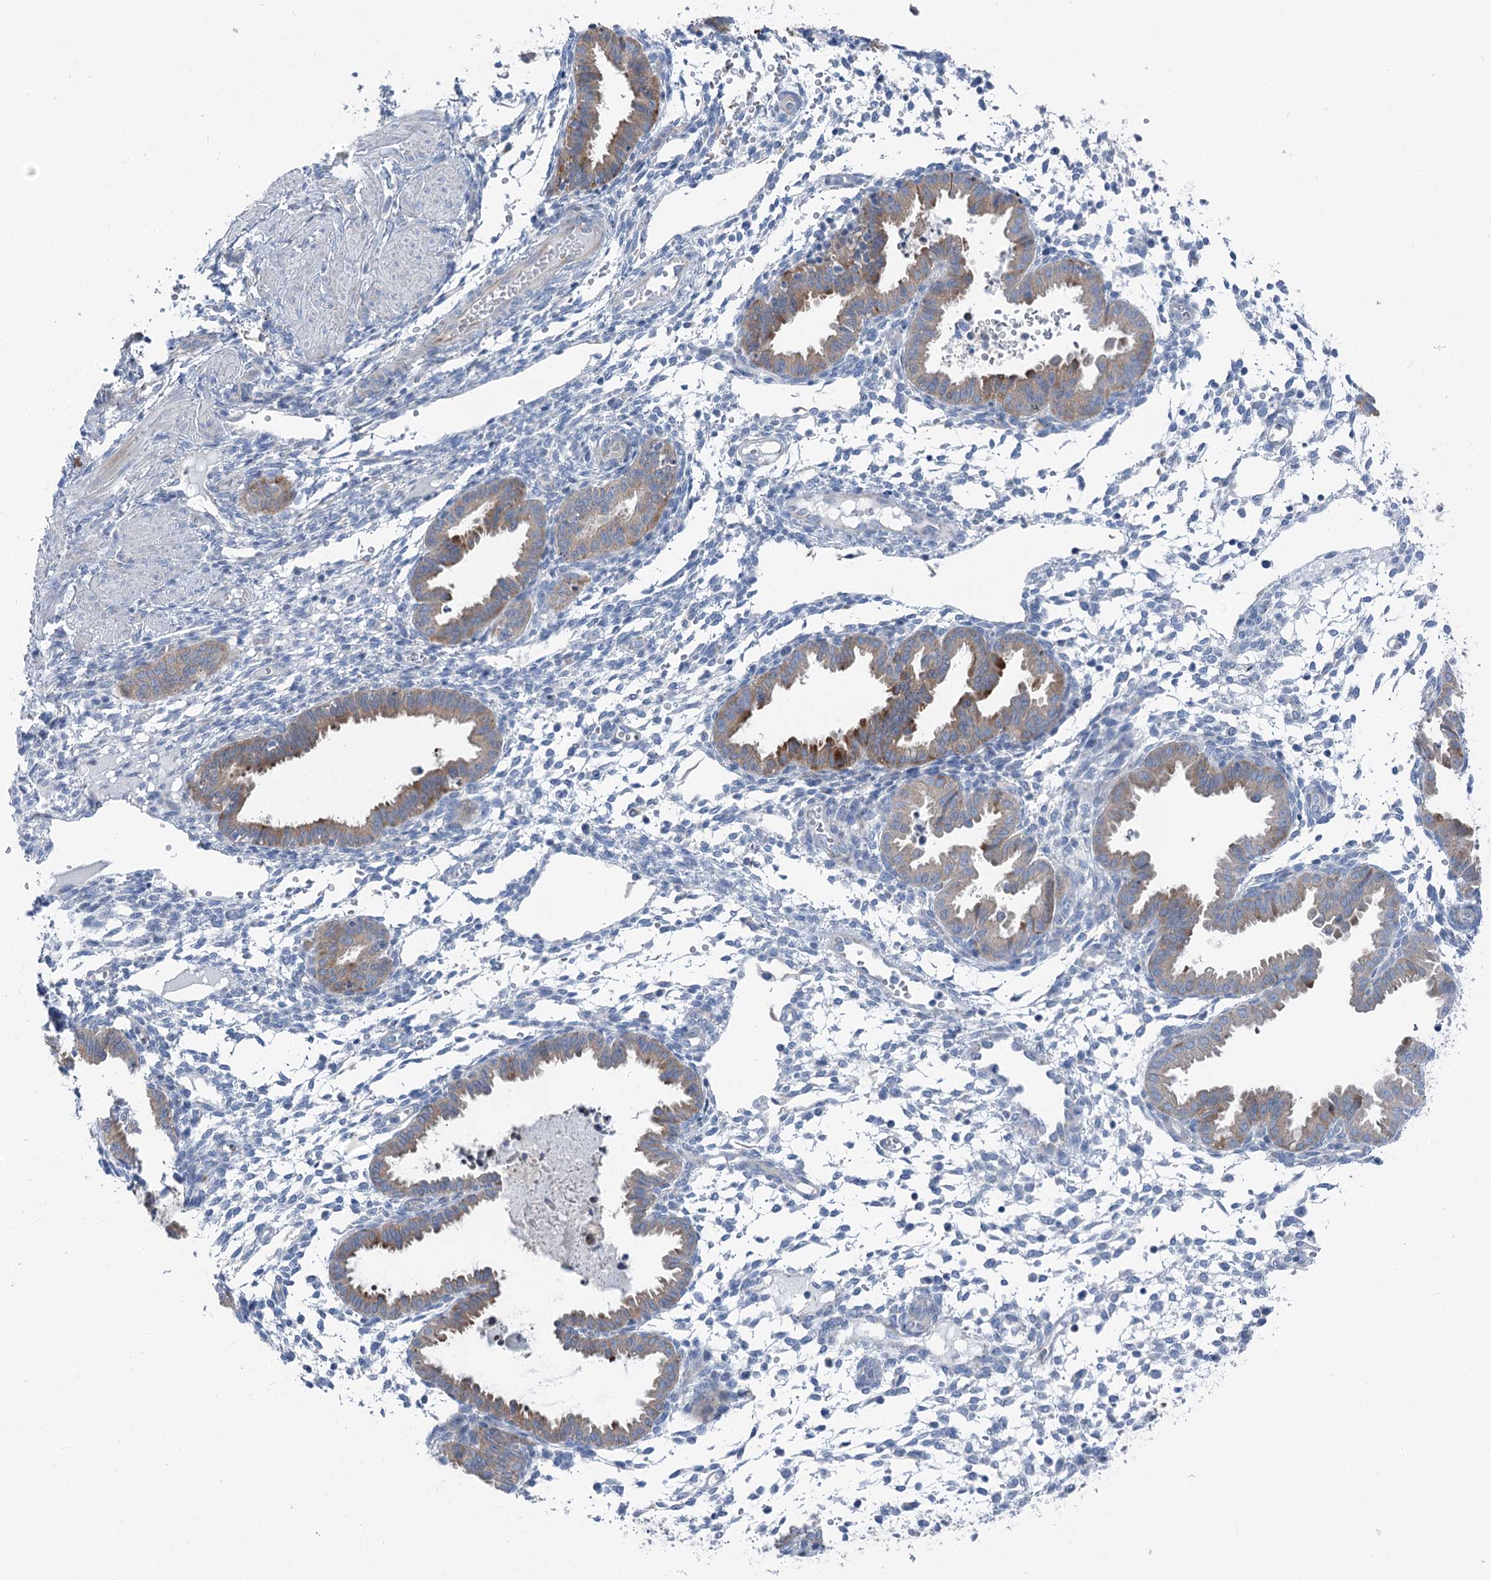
{"staining": {"intensity": "negative", "quantity": "none", "location": "none"}, "tissue": "endometrium", "cell_type": "Cells in endometrial stroma", "image_type": "normal", "snomed": [{"axis": "morphology", "description": "Normal tissue, NOS"}, {"axis": "topography", "description": "Endometrium"}], "caption": "IHC of normal endometrium demonstrates no staining in cells in endometrial stroma. (DAB (3,3'-diaminobenzidine) immunohistochemistry (IHC) with hematoxylin counter stain).", "gene": "POGLUT1", "patient": {"sex": "female", "age": 33}}